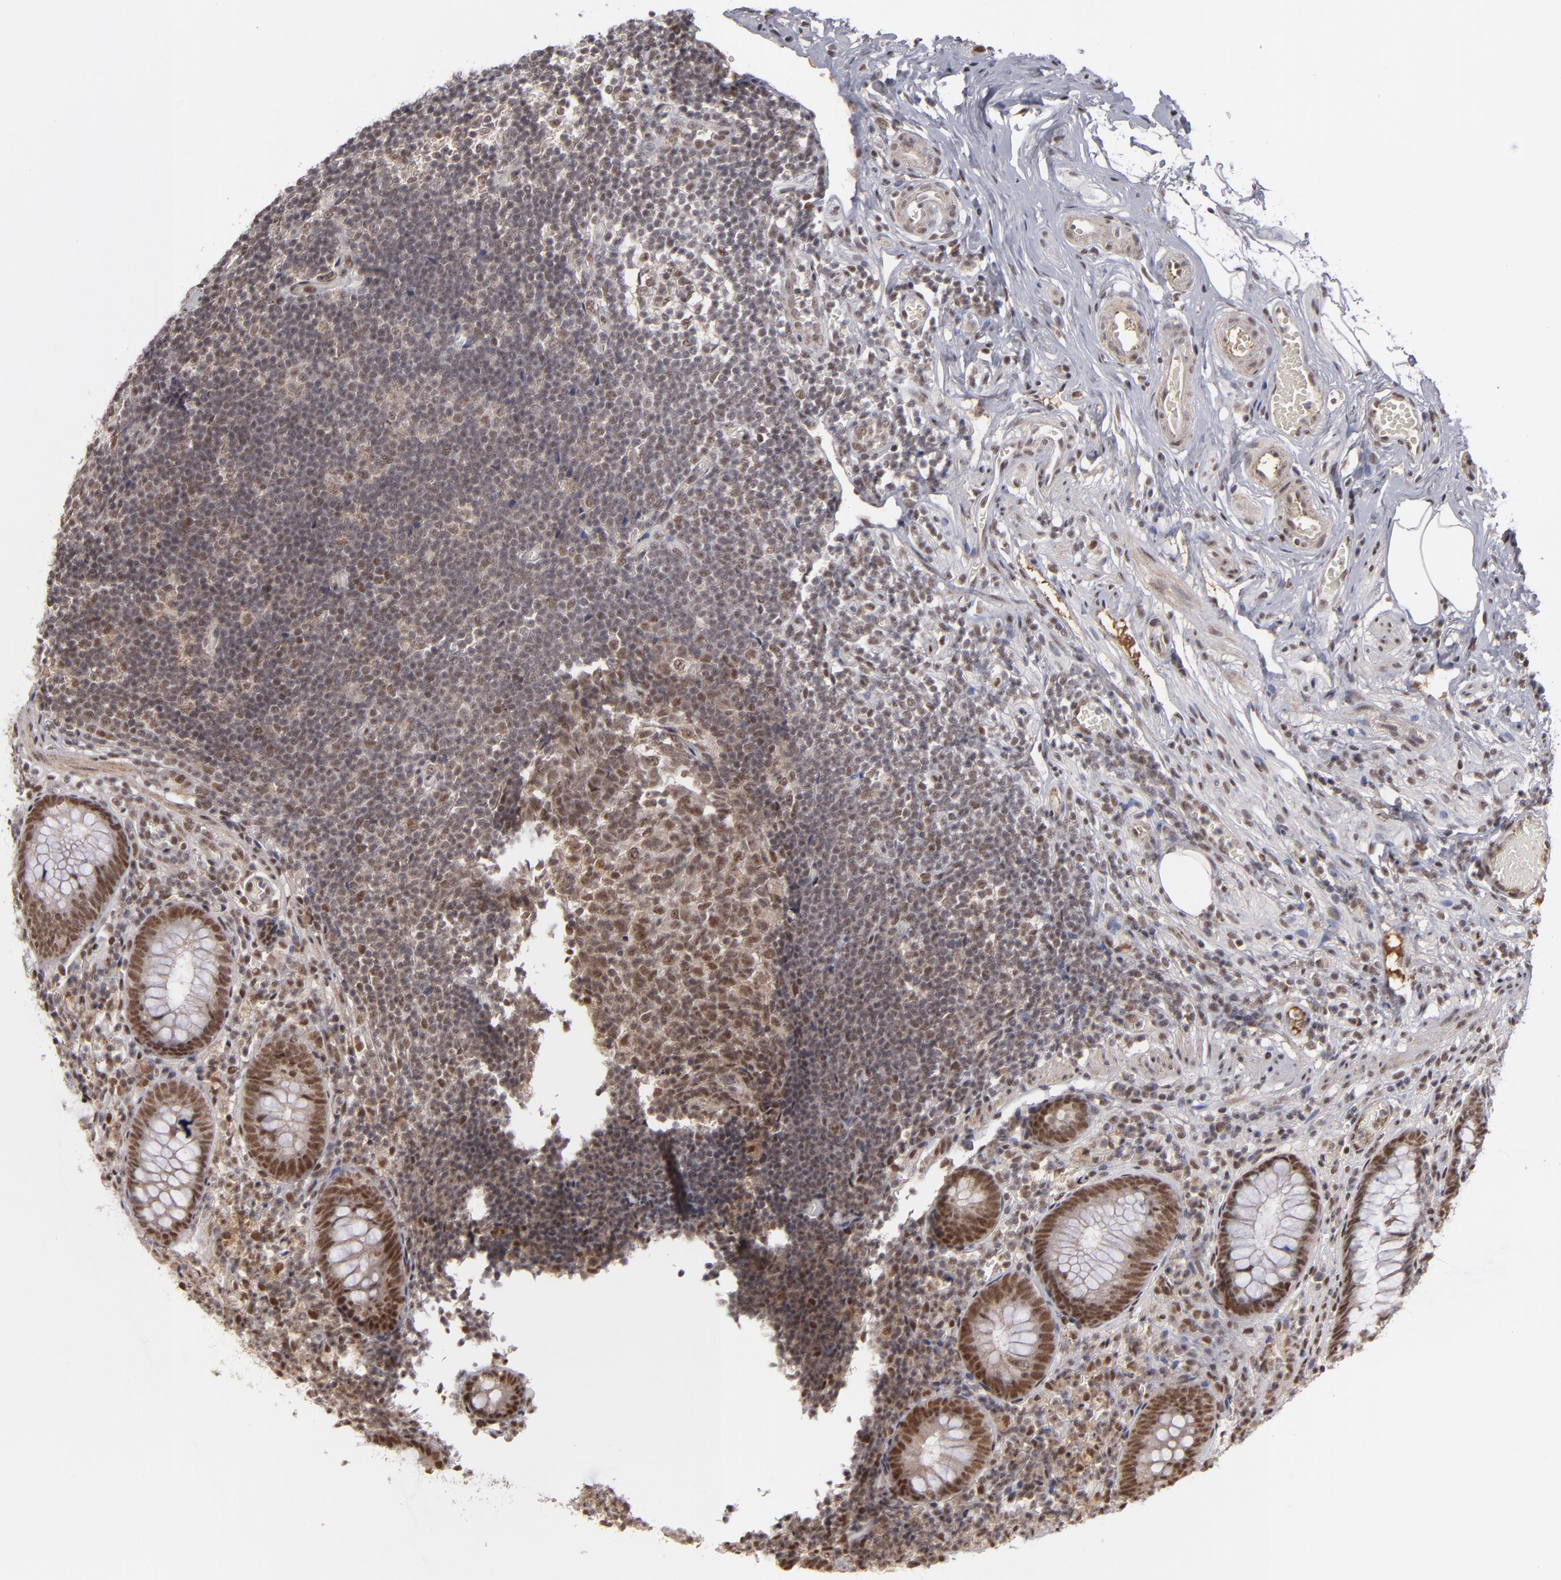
{"staining": {"intensity": "moderate", "quantity": ">75%", "location": "nuclear"}, "tissue": "appendix", "cell_type": "Glandular cells", "image_type": "normal", "snomed": [{"axis": "morphology", "description": "Normal tissue, NOS"}, {"axis": "topography", "description": "Appendix"}], "caption": "Immunohistochemistry (IHC) histopathology image of benign appendix: human appendix stained using immunohistochemistry reveals medium levels of moderate protein expression localized specifically in the nuclear of glandular cells, appearing as a nuclear brown color.", "gene": "ZNF234", "patient": {"sex": "male", "age": 38}}